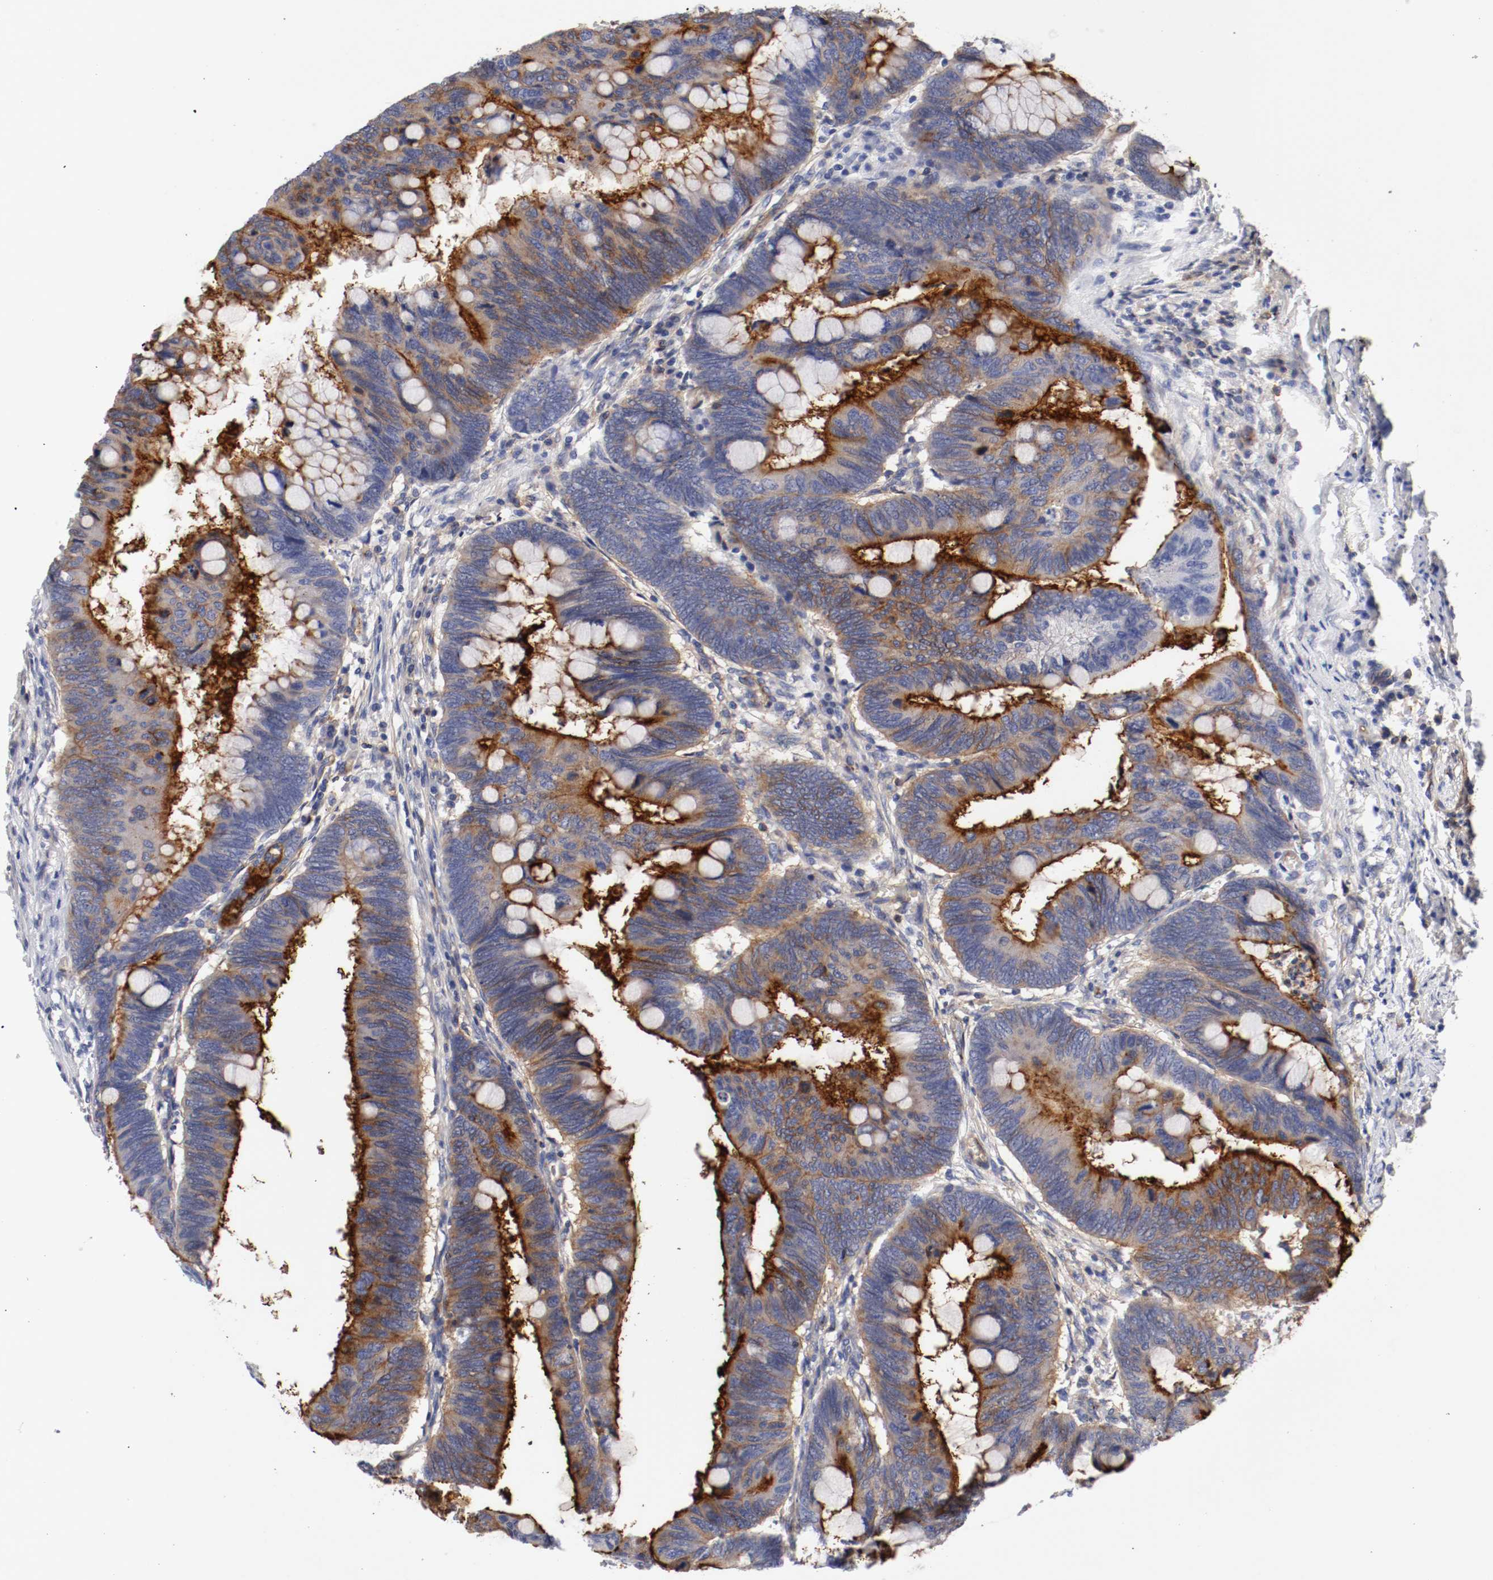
{"staining": {"intensity": "strong", "quantity": "25%-75%", "location": "cytoplasmic/membranous"}, "tissue": "colorectal cancer", "cell_type": "Tumor cells", "image_type": "cancer", "snomed": [{"axis": "morphology", "description": "Normal tissue, NOS"}, {"axis": "morphology", "description": "Adenocarcinoma, NOS"}, {"axis": "topography", "description": "Rectum"}, {"axis": "topography", "description": "Peripheral nerve tissue"}], "caption": "The image reveals staining of colorectal adenocarcinoma, revealing strong cytoplasmic/membranous protein staining (brown color) within tumor cells. Immunohistochemistry stains the protein of interest in brown and the nuclei are stained blue.", "gene": "IFITM1", "patient": {"sex": "male", "age": 92}}